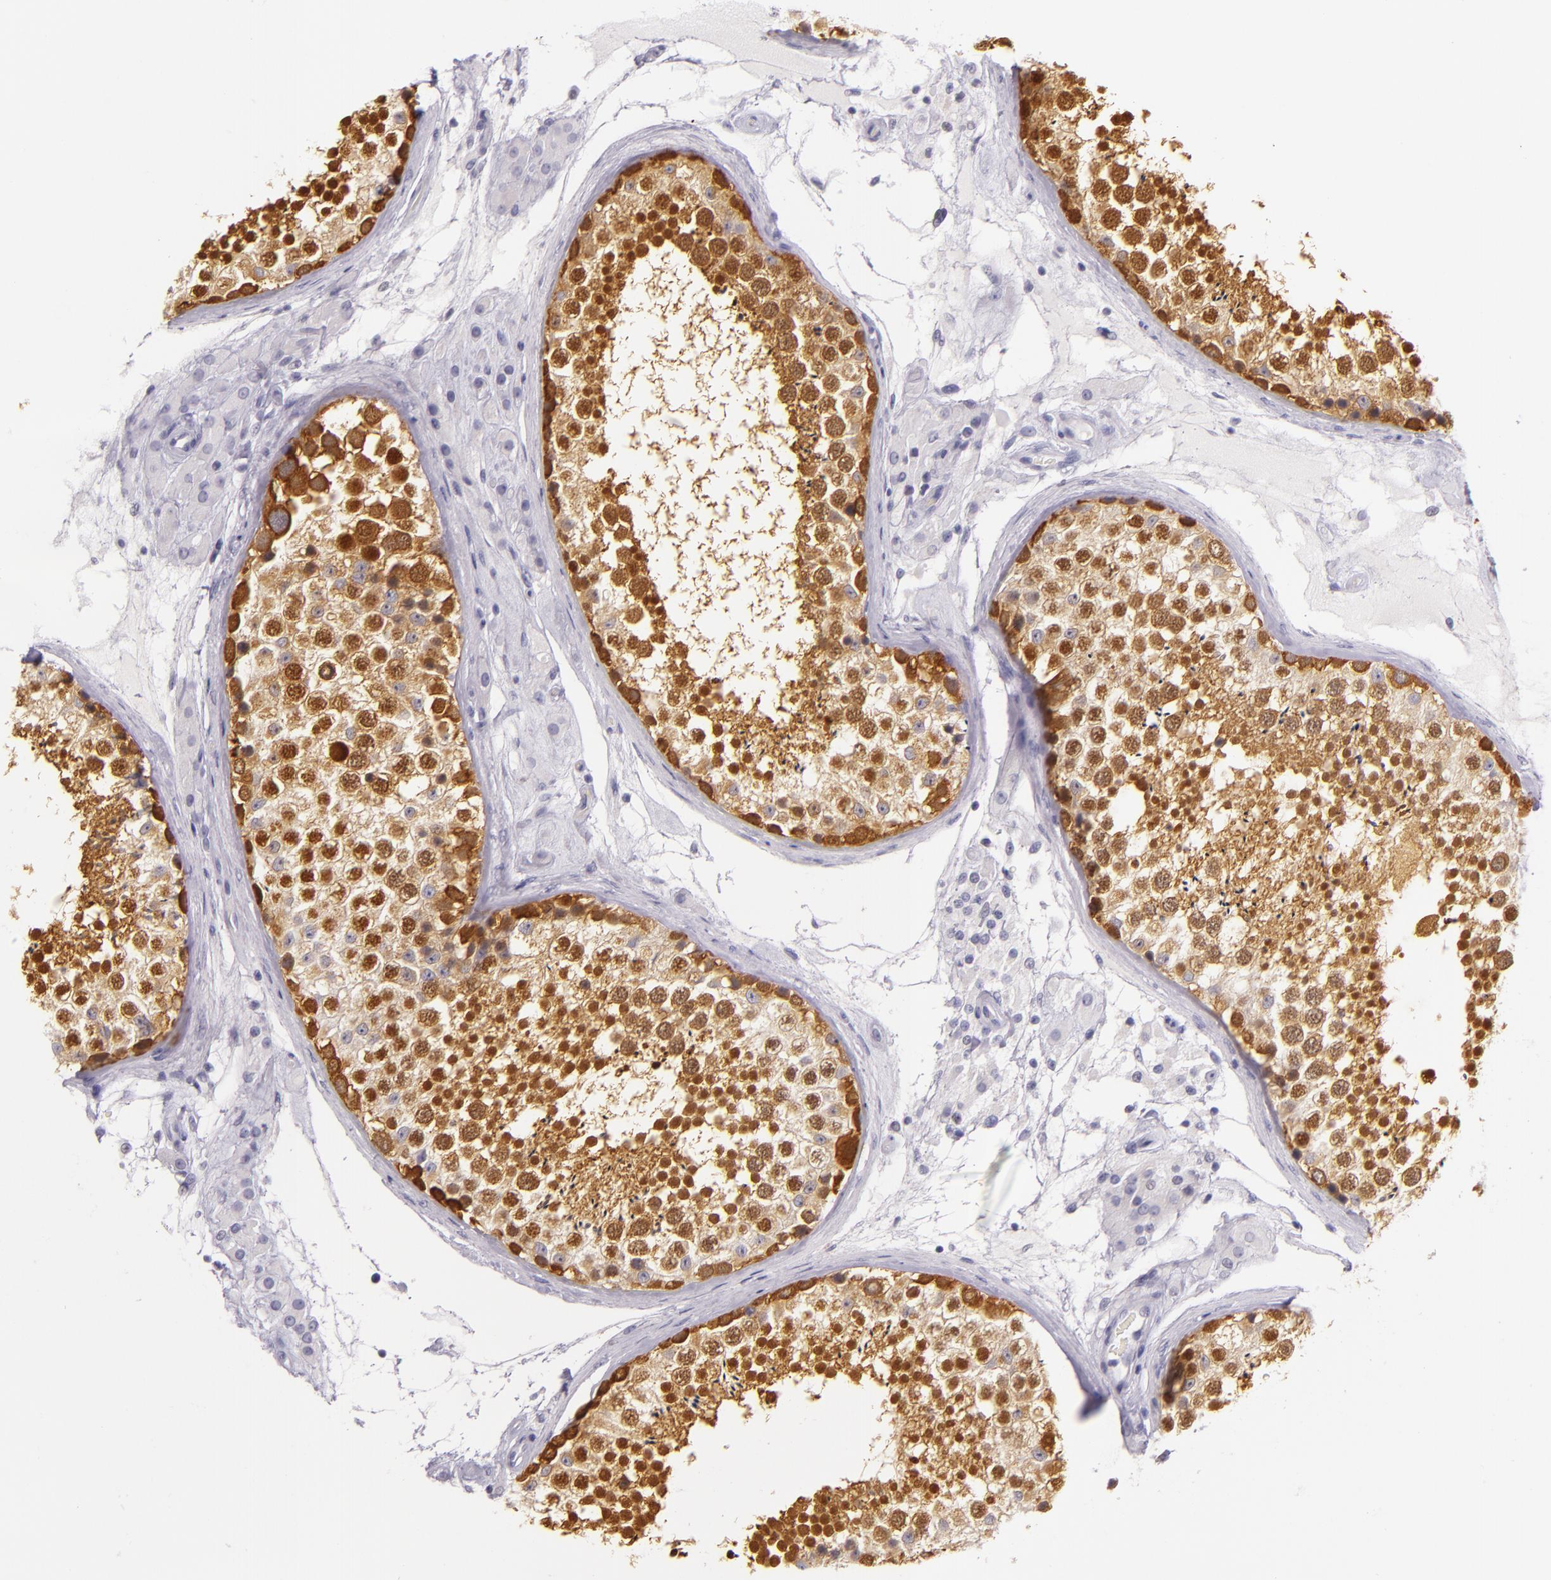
{"staining": {"intensity": "strong", "quantity": ">75%", "location": "cytoplasmic/membranous,nuclear"}, "tissue": "testis", "cell_type": "Cells in seminiferous ducts", "image_type": "normal", "snomed": [{"axis": "morphology", "description": "Normal tissue, NOS"}, {"axis": "topography", "description": "Testis"}], "caption": "Immunohistochemical staining of normal testis exhibits strong cytoplasmic/membranous,nuclear protein expression in about >75% of cells in seminiferous ducts. The staining is performed using DAB (3,3'-diaminobenzidine) brown chromogen to label protein expression. The nuclei are counter-stained blue using hematoxylin.", "gene": "HSP90AA1", "patient": {"sex": "male", "age": 46}}